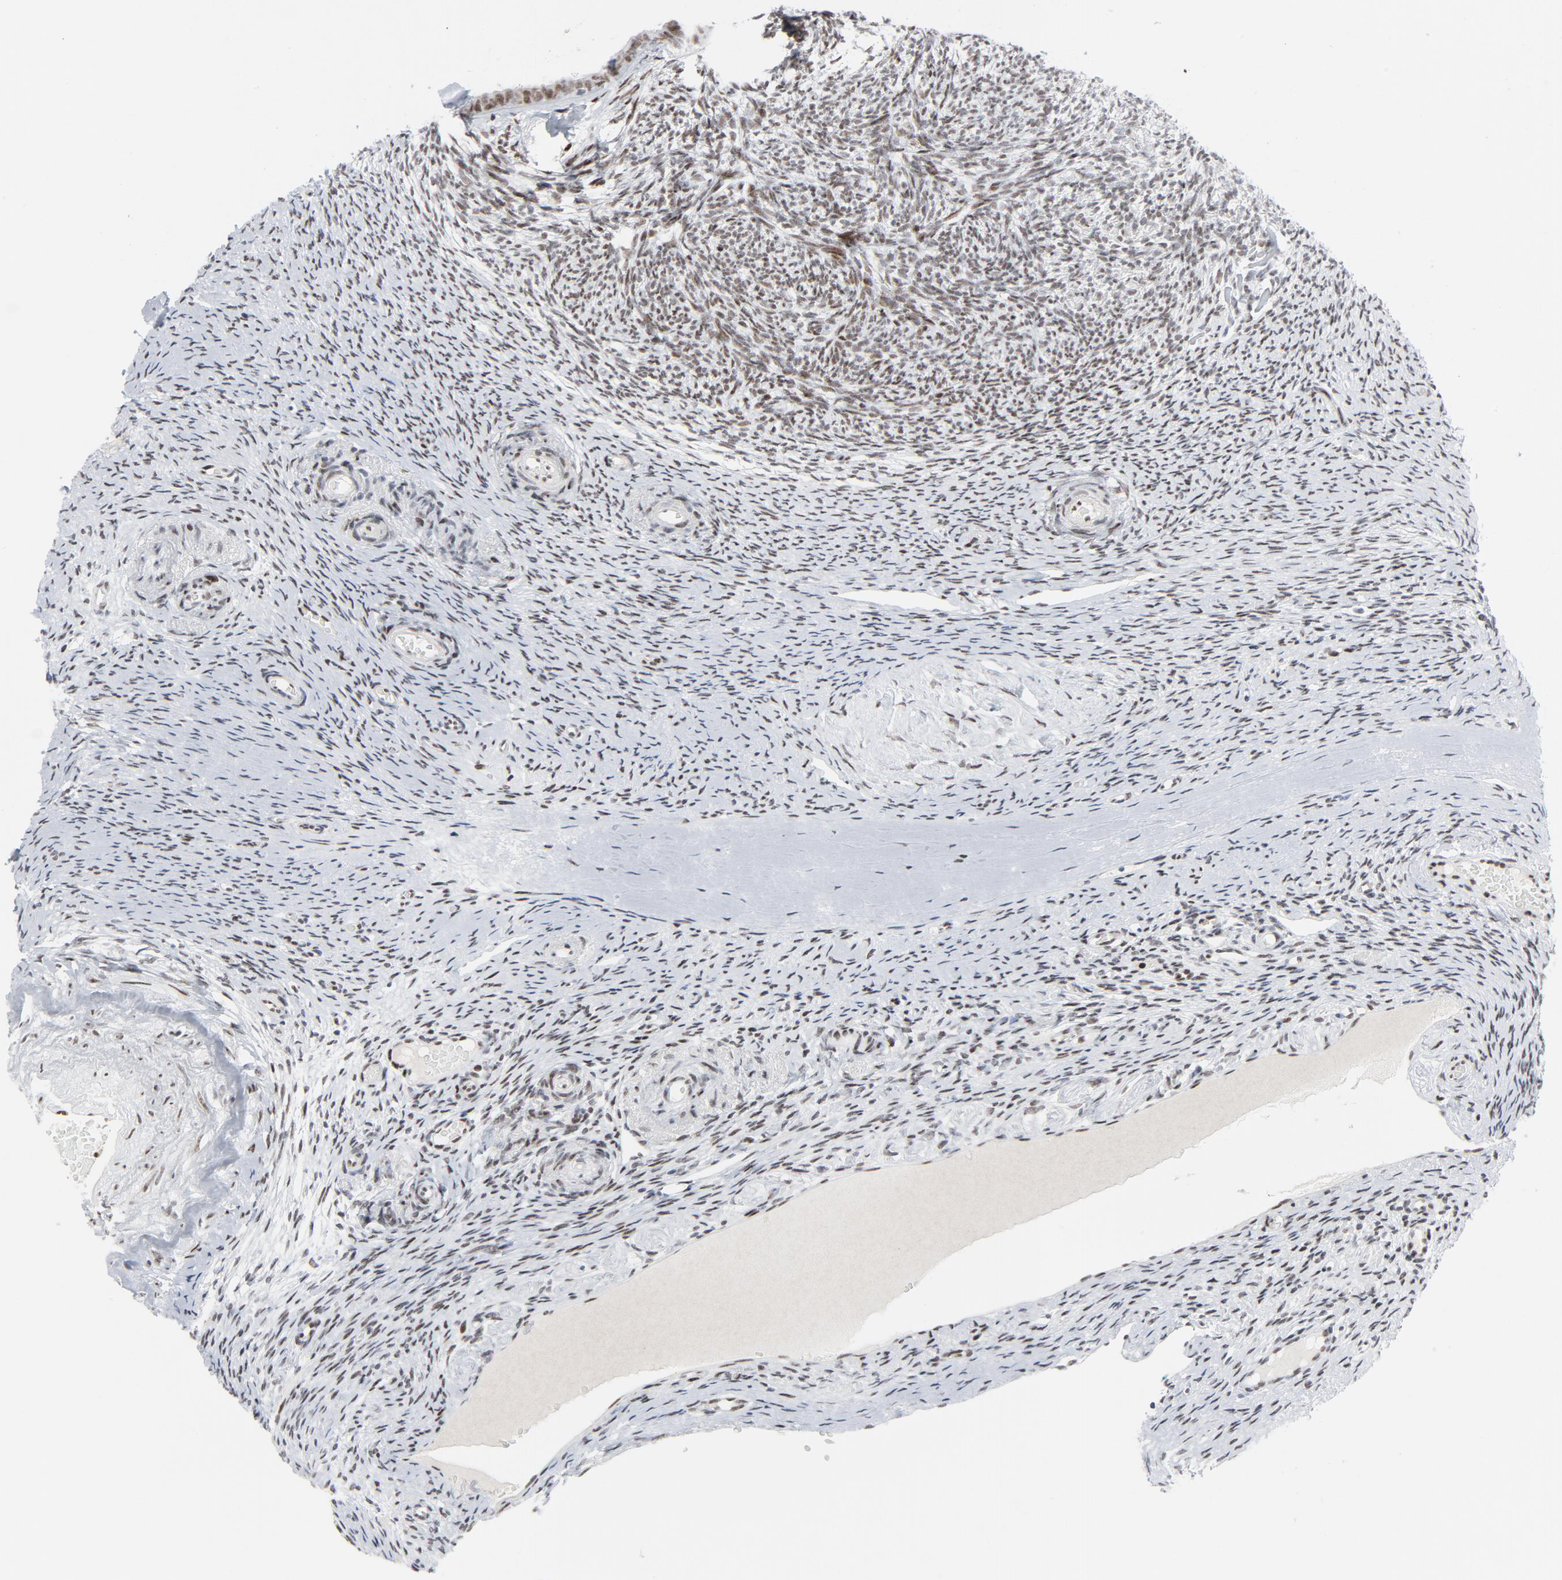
{"staining": {"intensity": "moderate", "quantity": ">75%", "location": "nuclear"}, "tissue": "ovary", "cell_type": "Ovarian stroma cells", "image_type": "normal", "snomed": [{"axis": "morphology", "description": "Normal tissue, NOS"}, {"axis": "topography", "description": "Ovary"}], "caption": "Benign ovary was stained to show a protein in brown. There is medium levels of moderate nuclear positivity in about >75% of ovarian stroma cells. (Stains: DAB in brown, nuclei in blue, Microscopy: brightfield microscopy at high magnification).", "gene": "HSF1", "patient": {"sex": "female", "age": 60}}